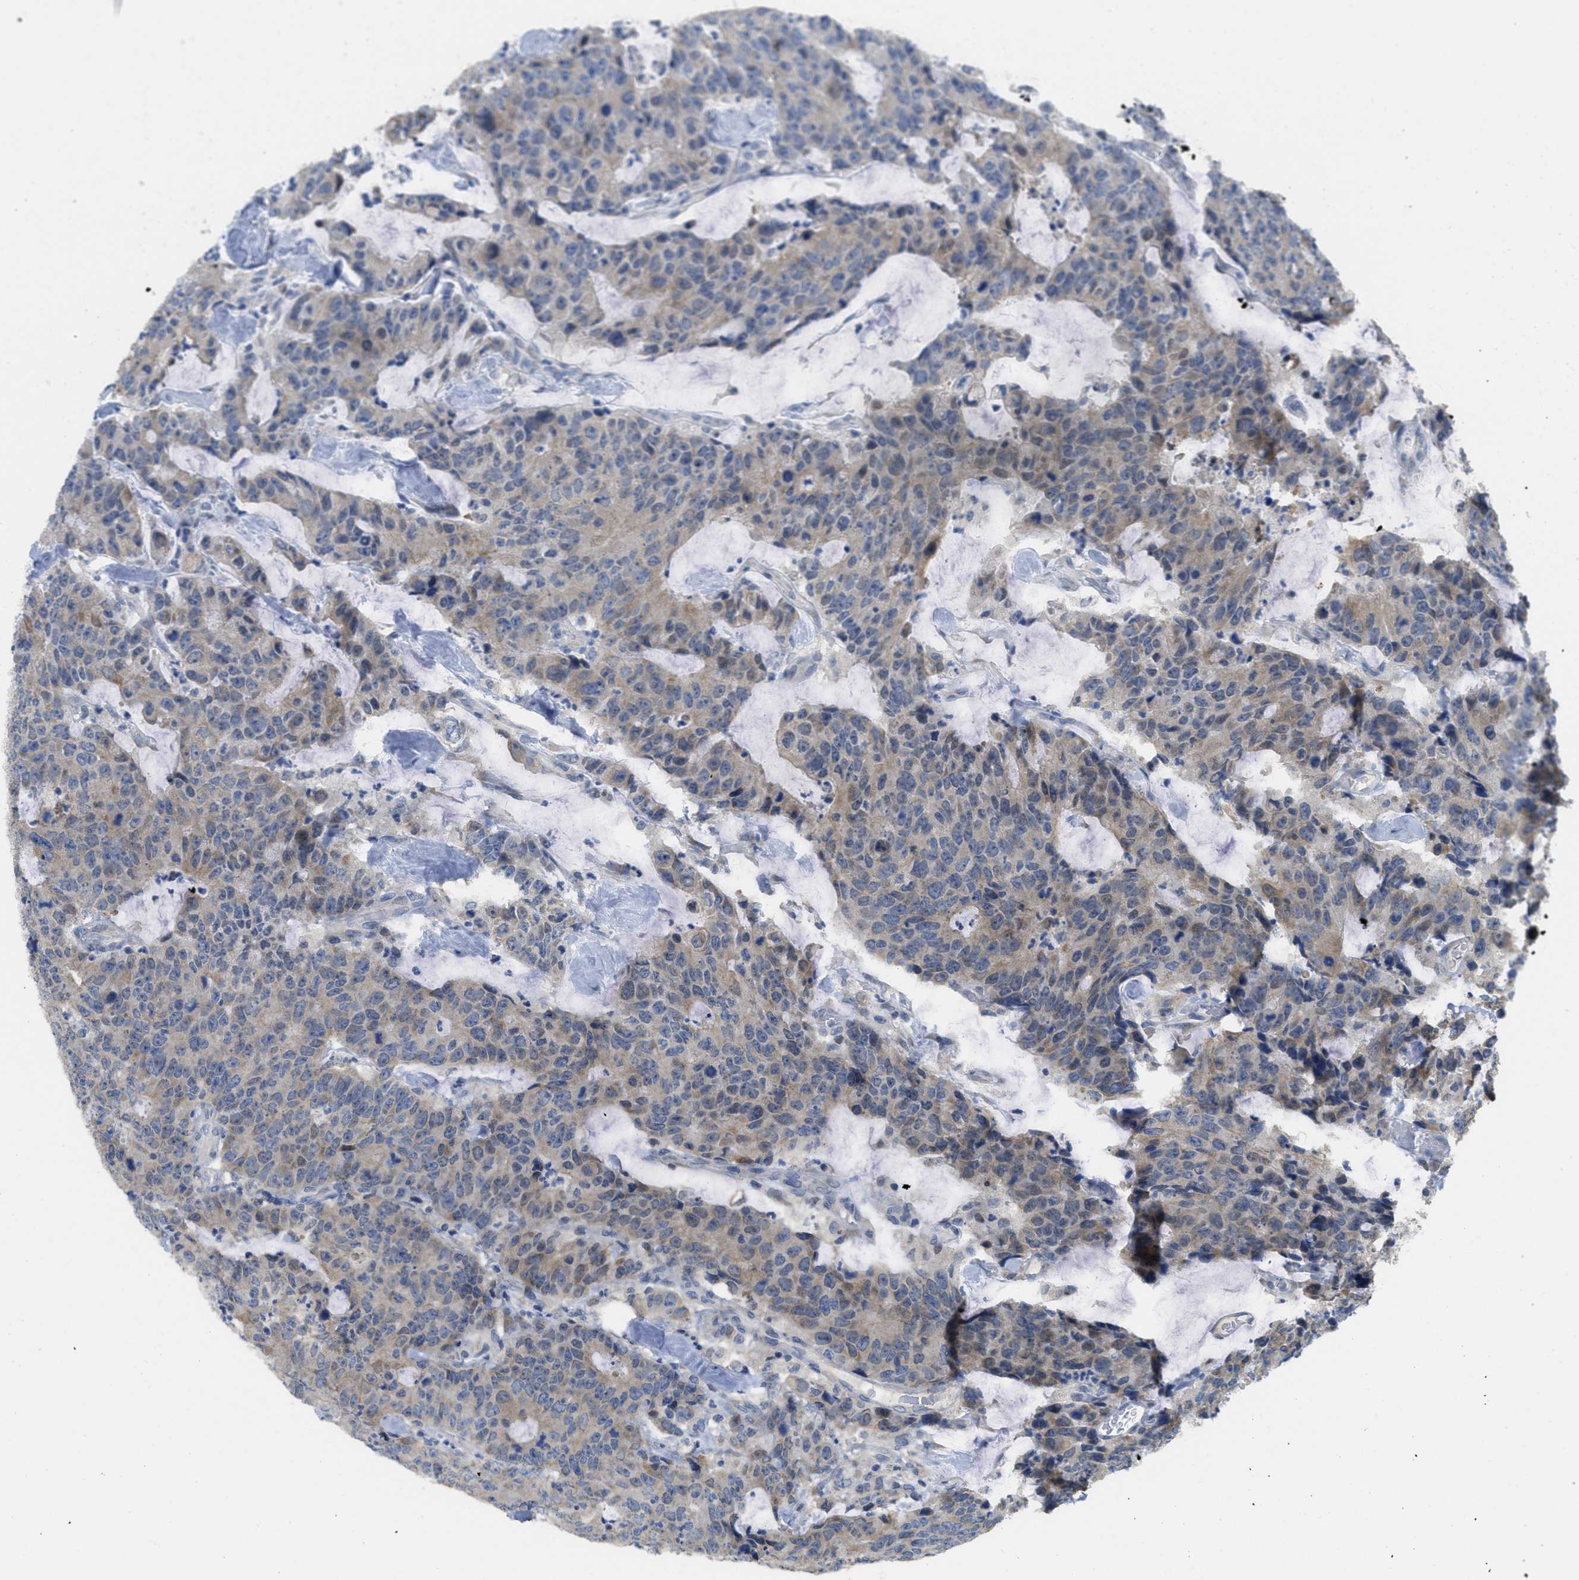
{"staining": {"intensity": "weak", "quantity": "25%-75%", "location": "cytoplasmic/membranous"}, "tissue": "colorectal cancer", "cell_type": "Tumor cells", "image_type": "cancer", "snomed": [{"axis": "morphology", "description": "Adenocarcinoma, NOS"}, {"axis": "topography", "description": "Colon"}], "caption": "Immunohistochemical staining of colorectal cancer exhibits low levels of weak cytoplasmic/membranous staining in approximately 25%-75% of tumor cells.", "gene": "SFXN2", "patient": {"sex": "female", "age": 86}}